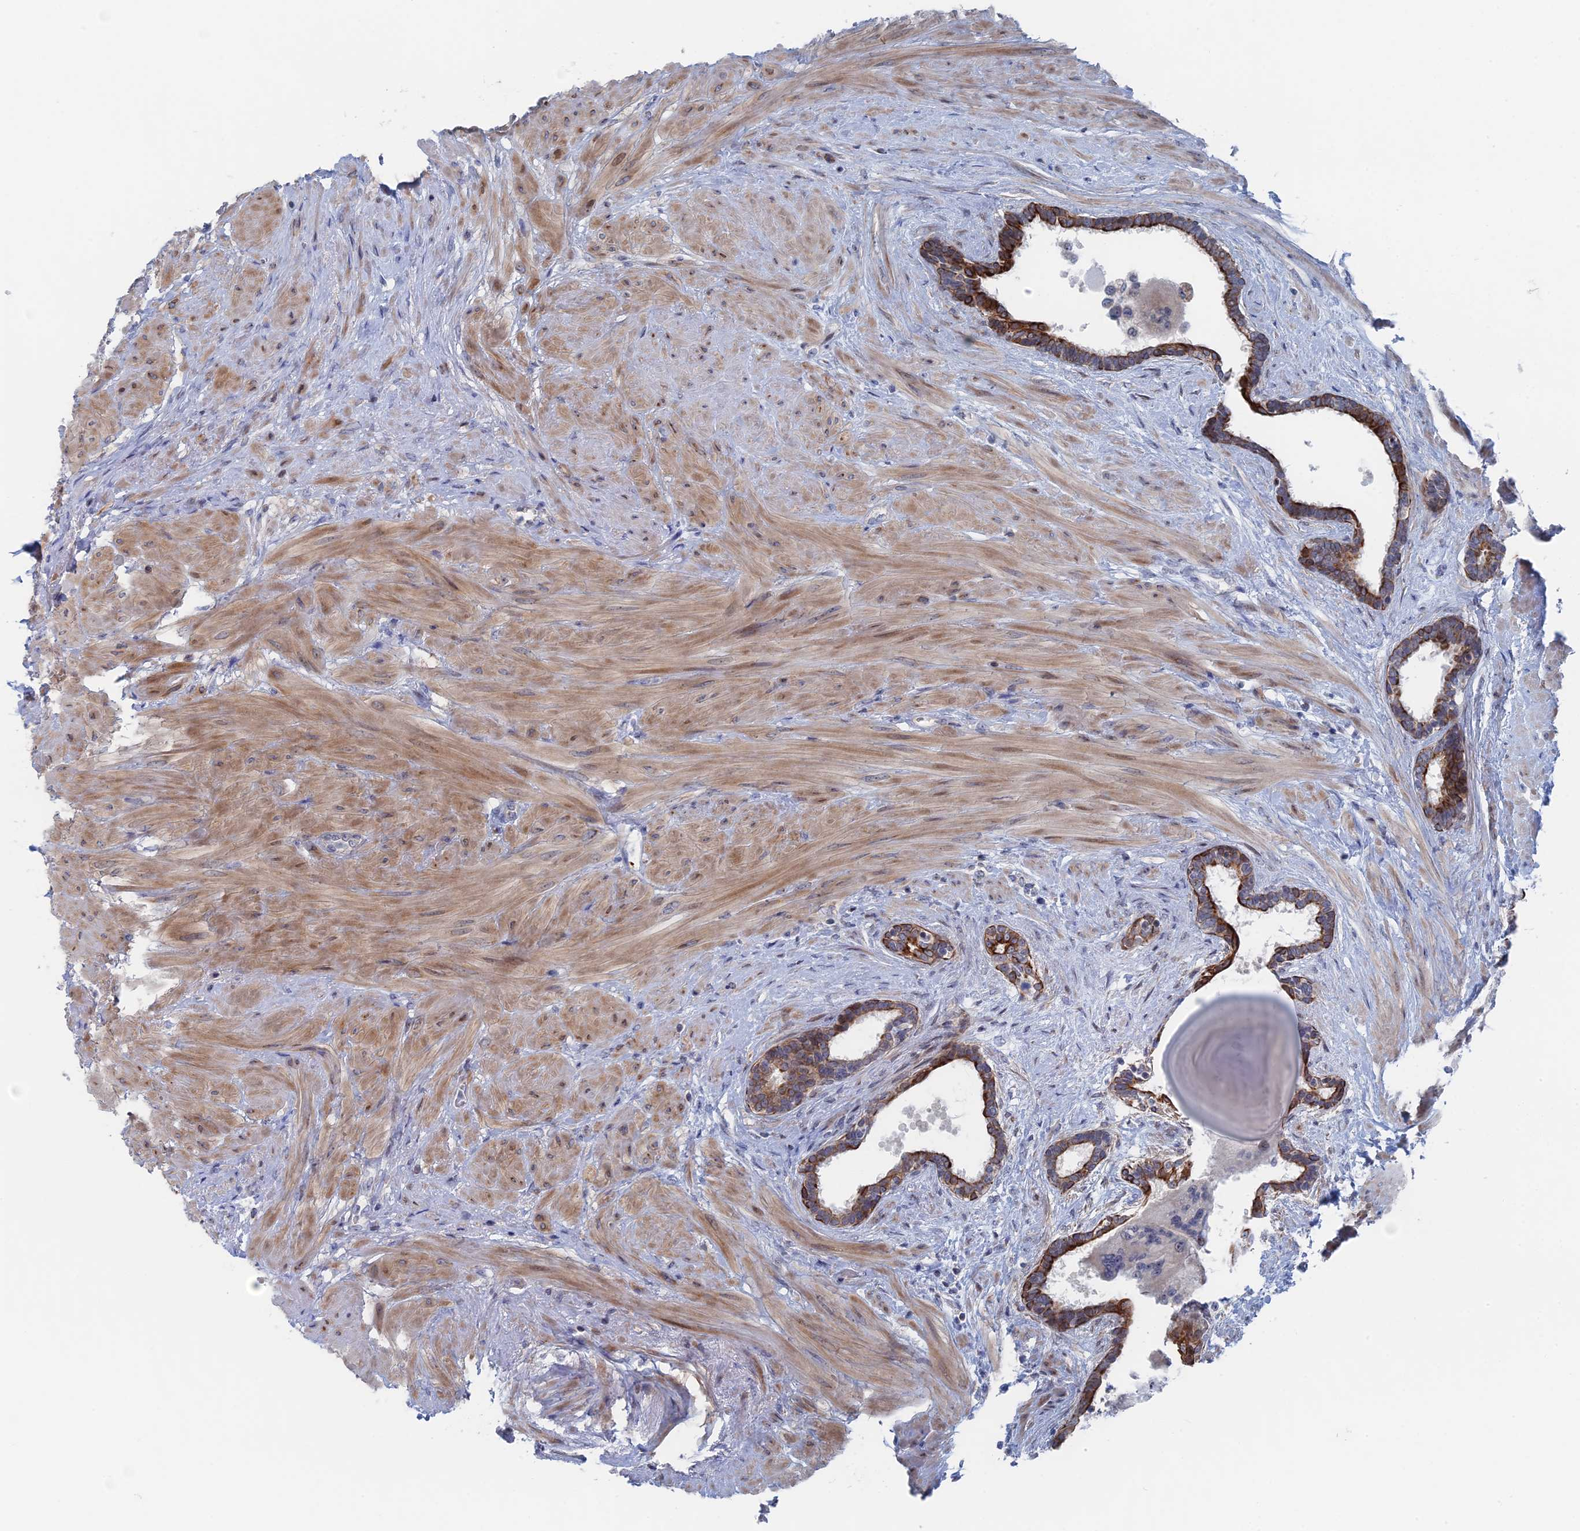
{"staining": {"intensity": "strong", "quantity": "25%-75%", "location": "cytoplasmic/membranous"}, "tissue": "prostate", "cell_type": "Glandular cells", "image_type": "normal", "snomed": [{"axis": "morphology", "description": "Normal tissue, NOS"}, {"axis": "topography", "description": "Prostate"}], "caption": "Benign prostate was stained to show a protein in brown. There is high levels of strong cytoplasmic/membranous staining in about 25%-75% of glandular cells.", "gene": "IL7", "patient": {"sex": "male", "age": 48}}